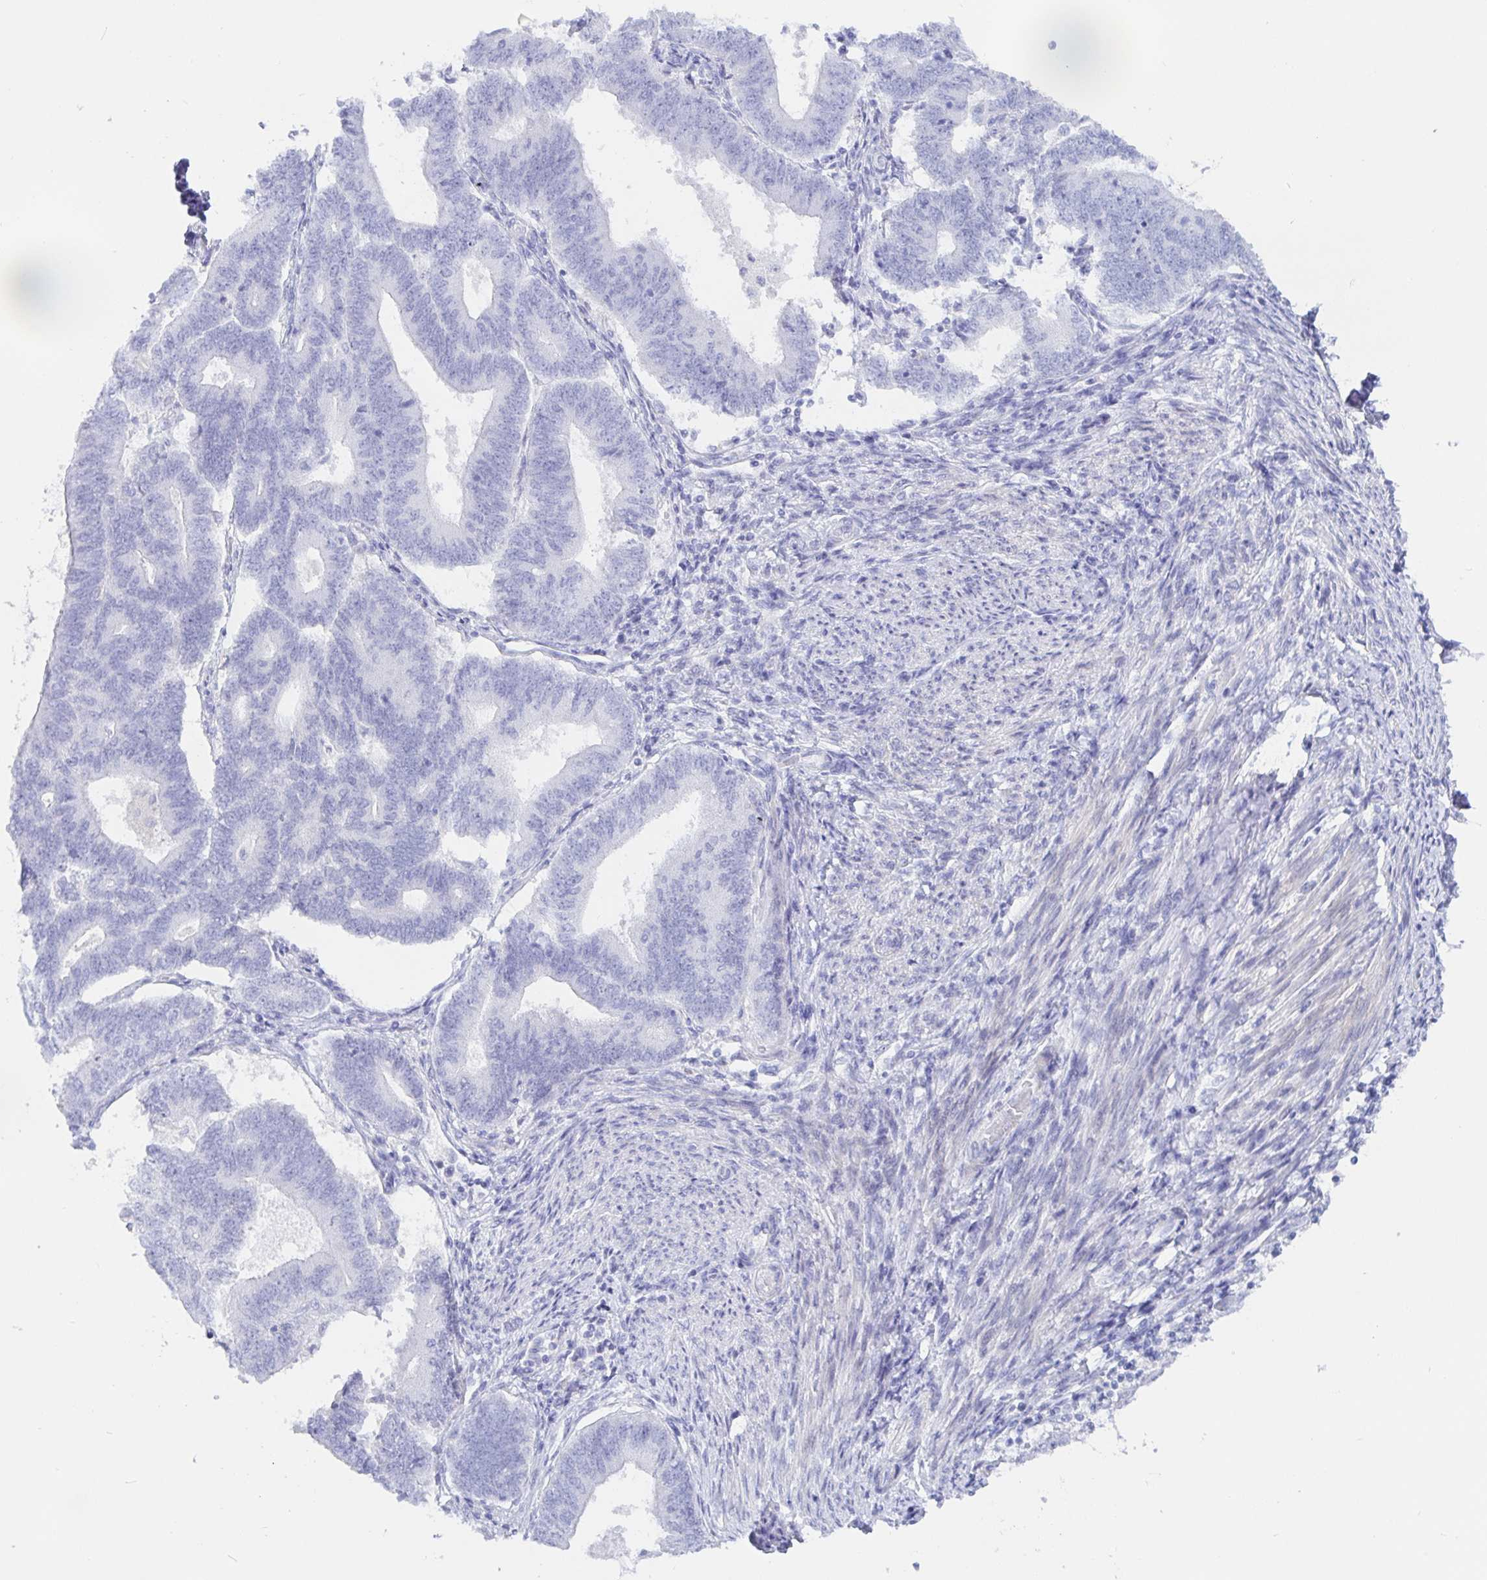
{"staining": {"intensity": "negative", "quantity": "none", "location": "none"}, "tissue": "endometrial cancer", "cell_type": "Tumor cells", "image_type": "cancer", "snomed": [{"axis": "morphology", "description": "Adenocarcinoma, NOS"}, {"axis": "topography", "description": "Endometrium"}], "caption": "The IHC photomicrograph has no significant staining in tumor cells of endometrial cancer tissue.", "gene": "KCNH6", "patient": {"sex": "female", "age": 70}}